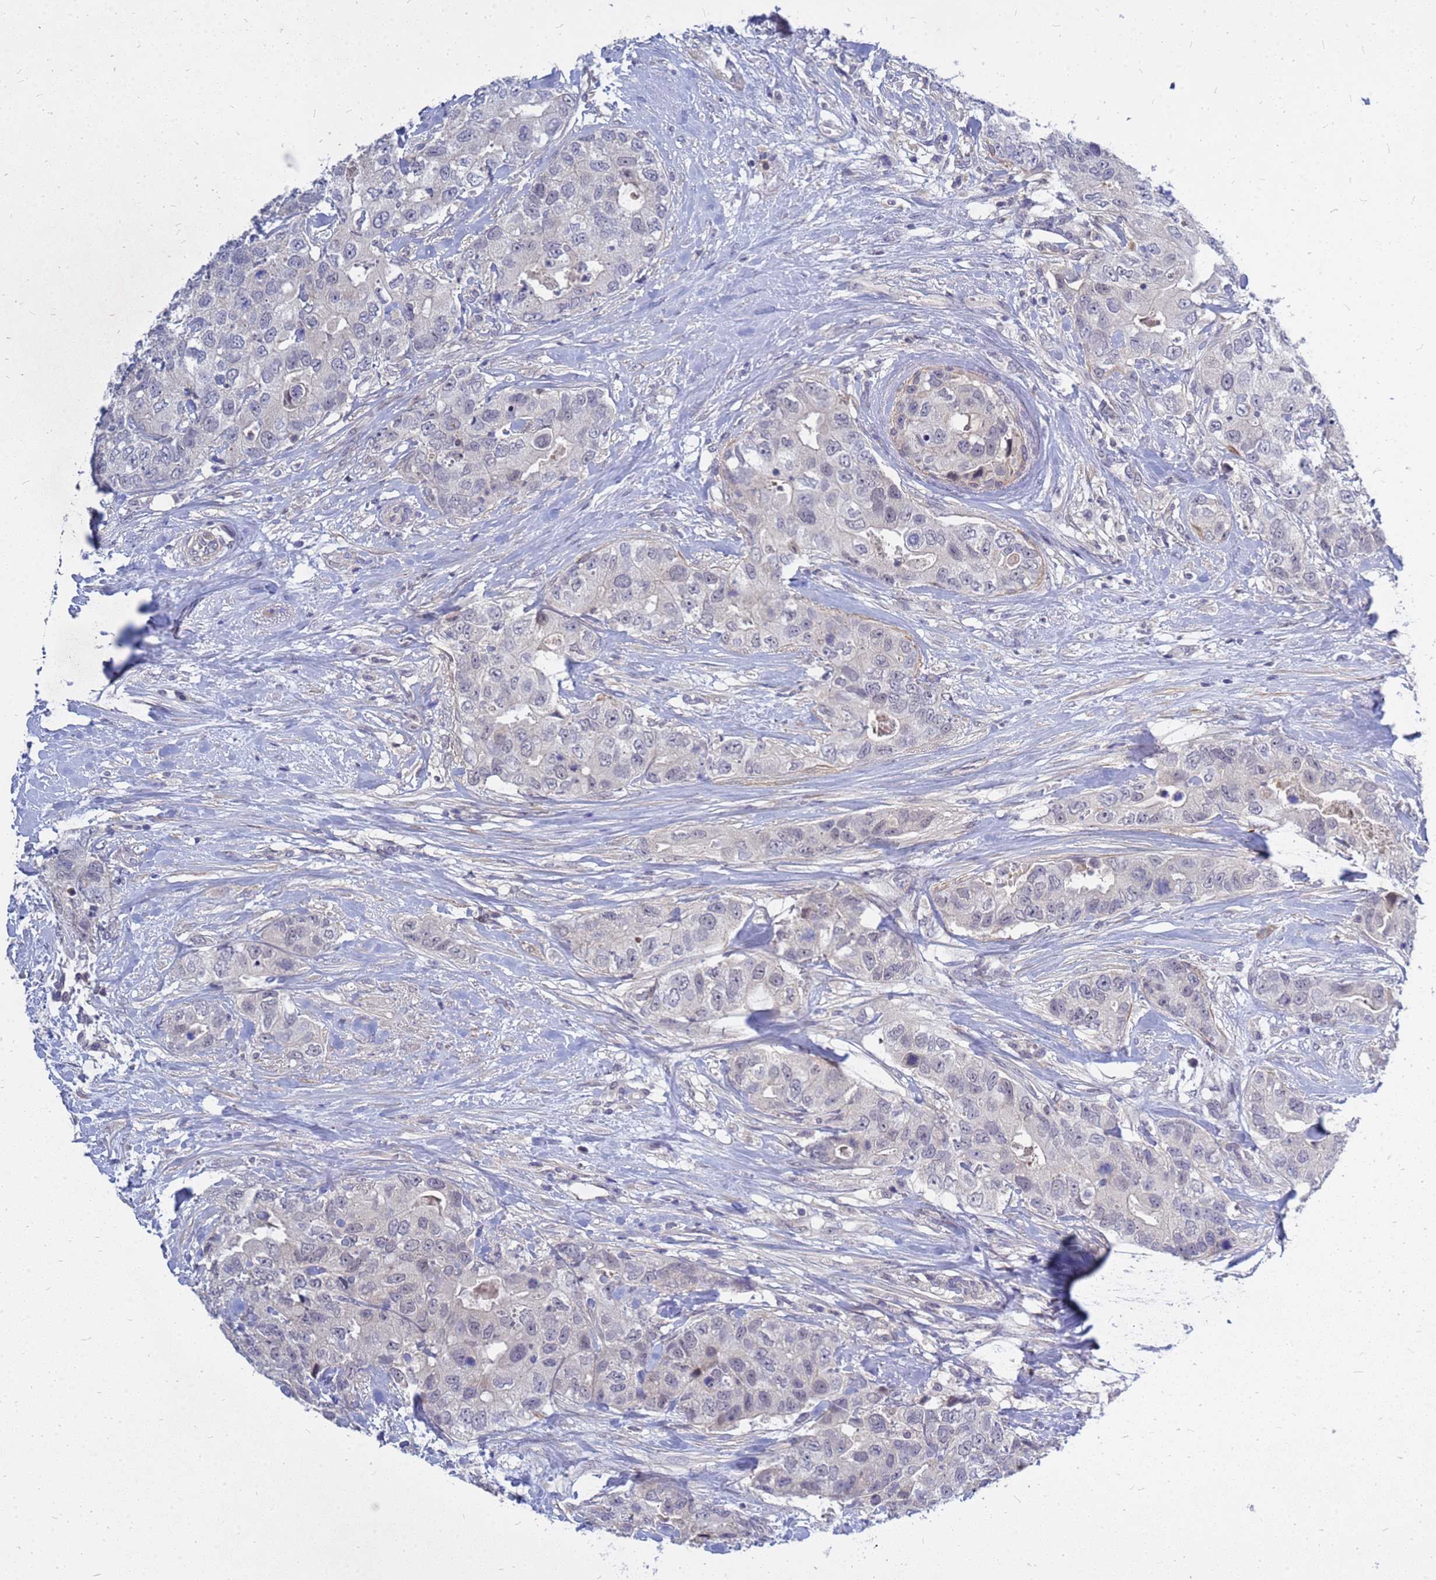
{"staining": {"intensity": "negative", "quantity": "none", "location": "none"}, "tissue": "breast cancer", "cell_type": "Tumor cells", "image_type": "cancer", "snomed": [{"axis": "morphology", "description": "Duct carcinoma"}, {"axis": "topography", "description": "Breast"}], "caption": "The IHC photomicrograph has no significant positivity in tumor cells of breast intraductal carcinoma tissue.", "gene": "SRGAP3", "patient": {"sex": "female", "age": 62}}